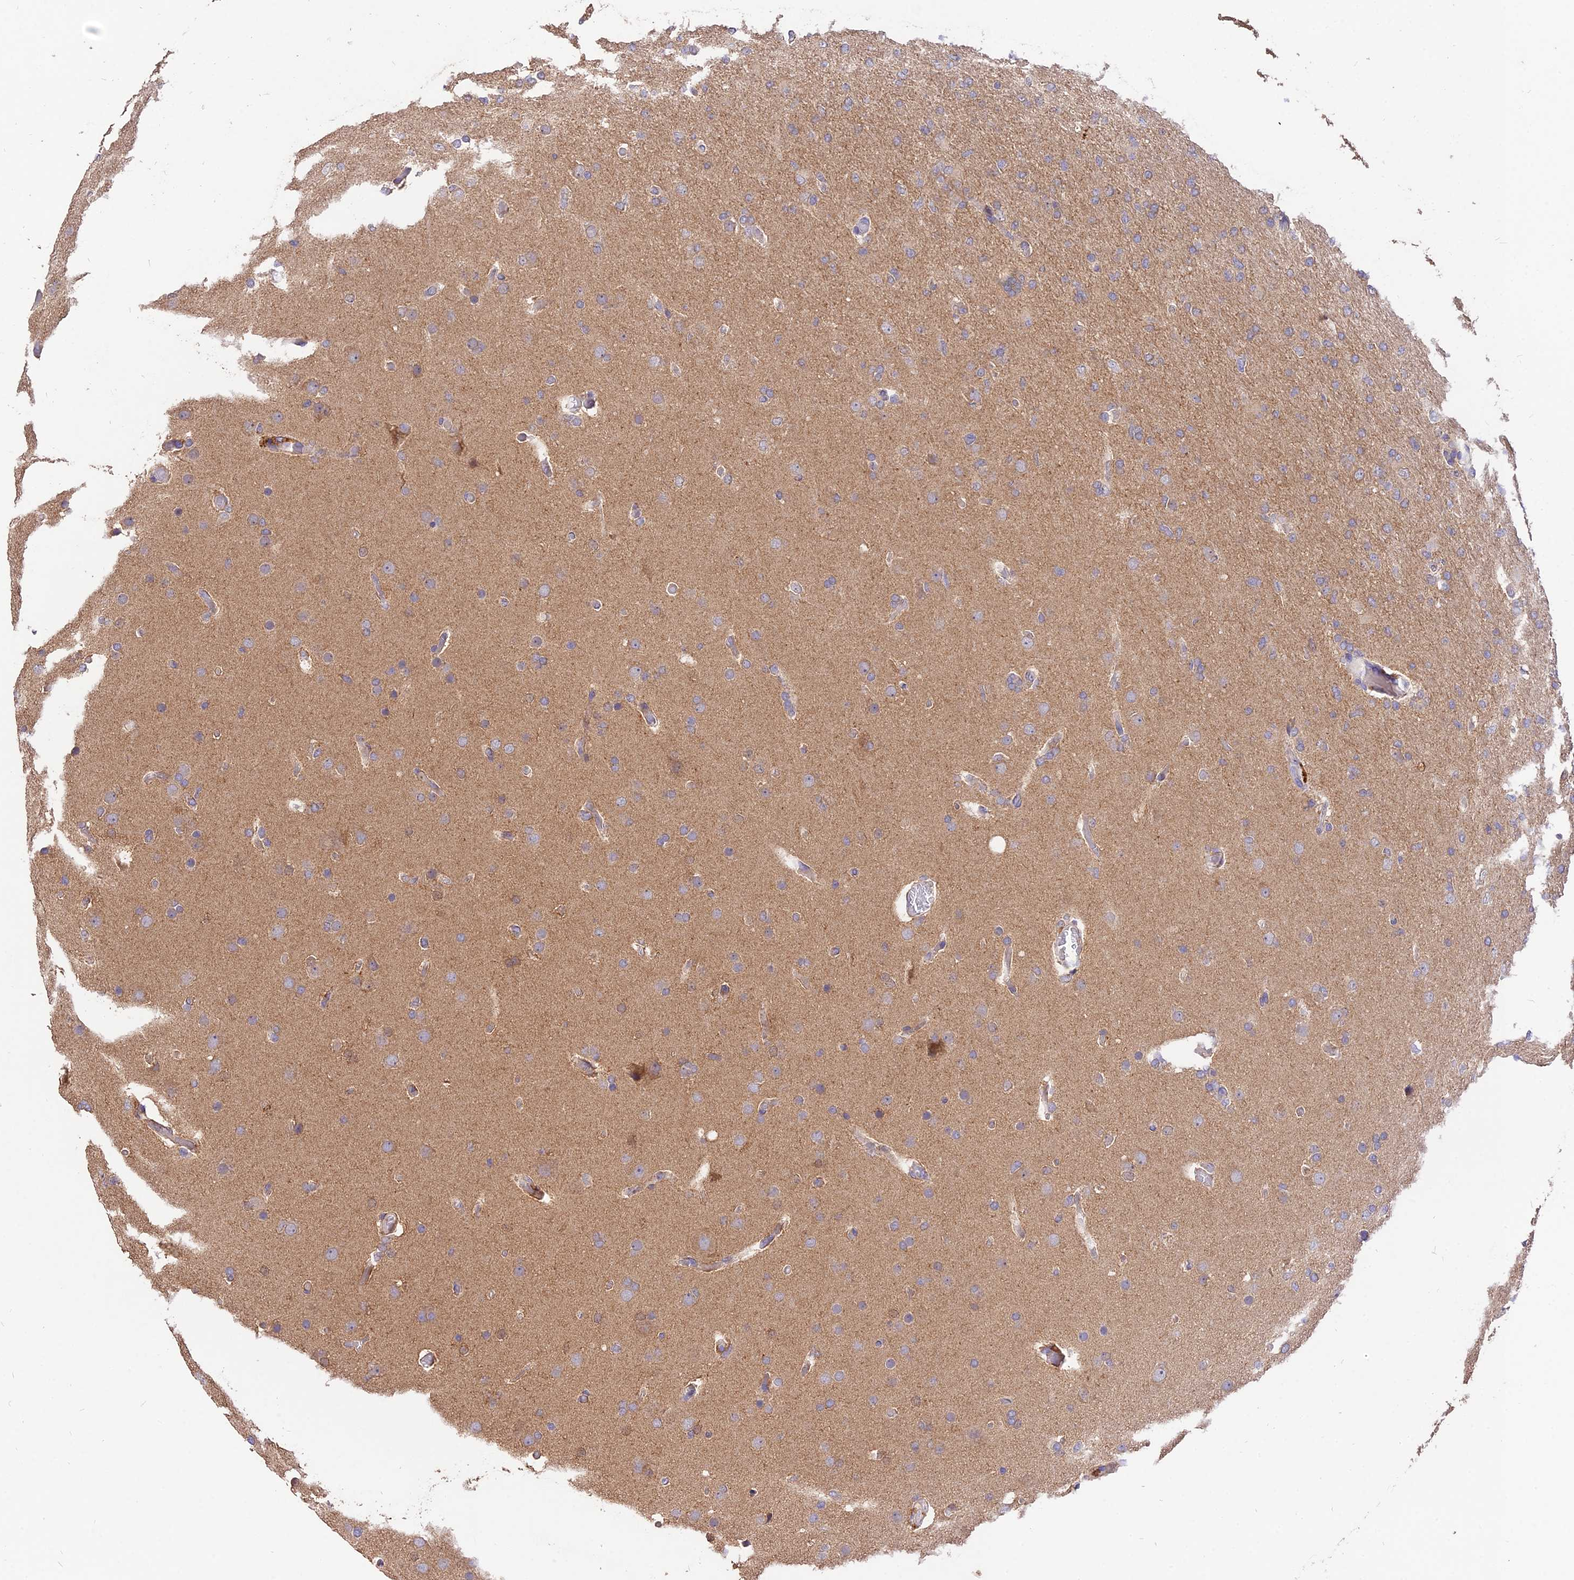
{"staining": {"intensity": "moderate", "quantity": "<25%", "location": "cytoplasmic/membranous"}, "tissue": "glioma", "cell_type": "Tumor cells", "image_type": "cancer", "snomed": [{"axis": "morphology", "description": "Glioma, malignant, High grade"}, {"axis": "topography", "description": "Cerebral cortex"}], "caption": "A brown stain shows moderate cytoplasmic/membranous staining of a protein in human malignant glioma (high-grade) tumor cells.", "gene": "SDHD", "patient": {"sex": "female", "age": 36}}